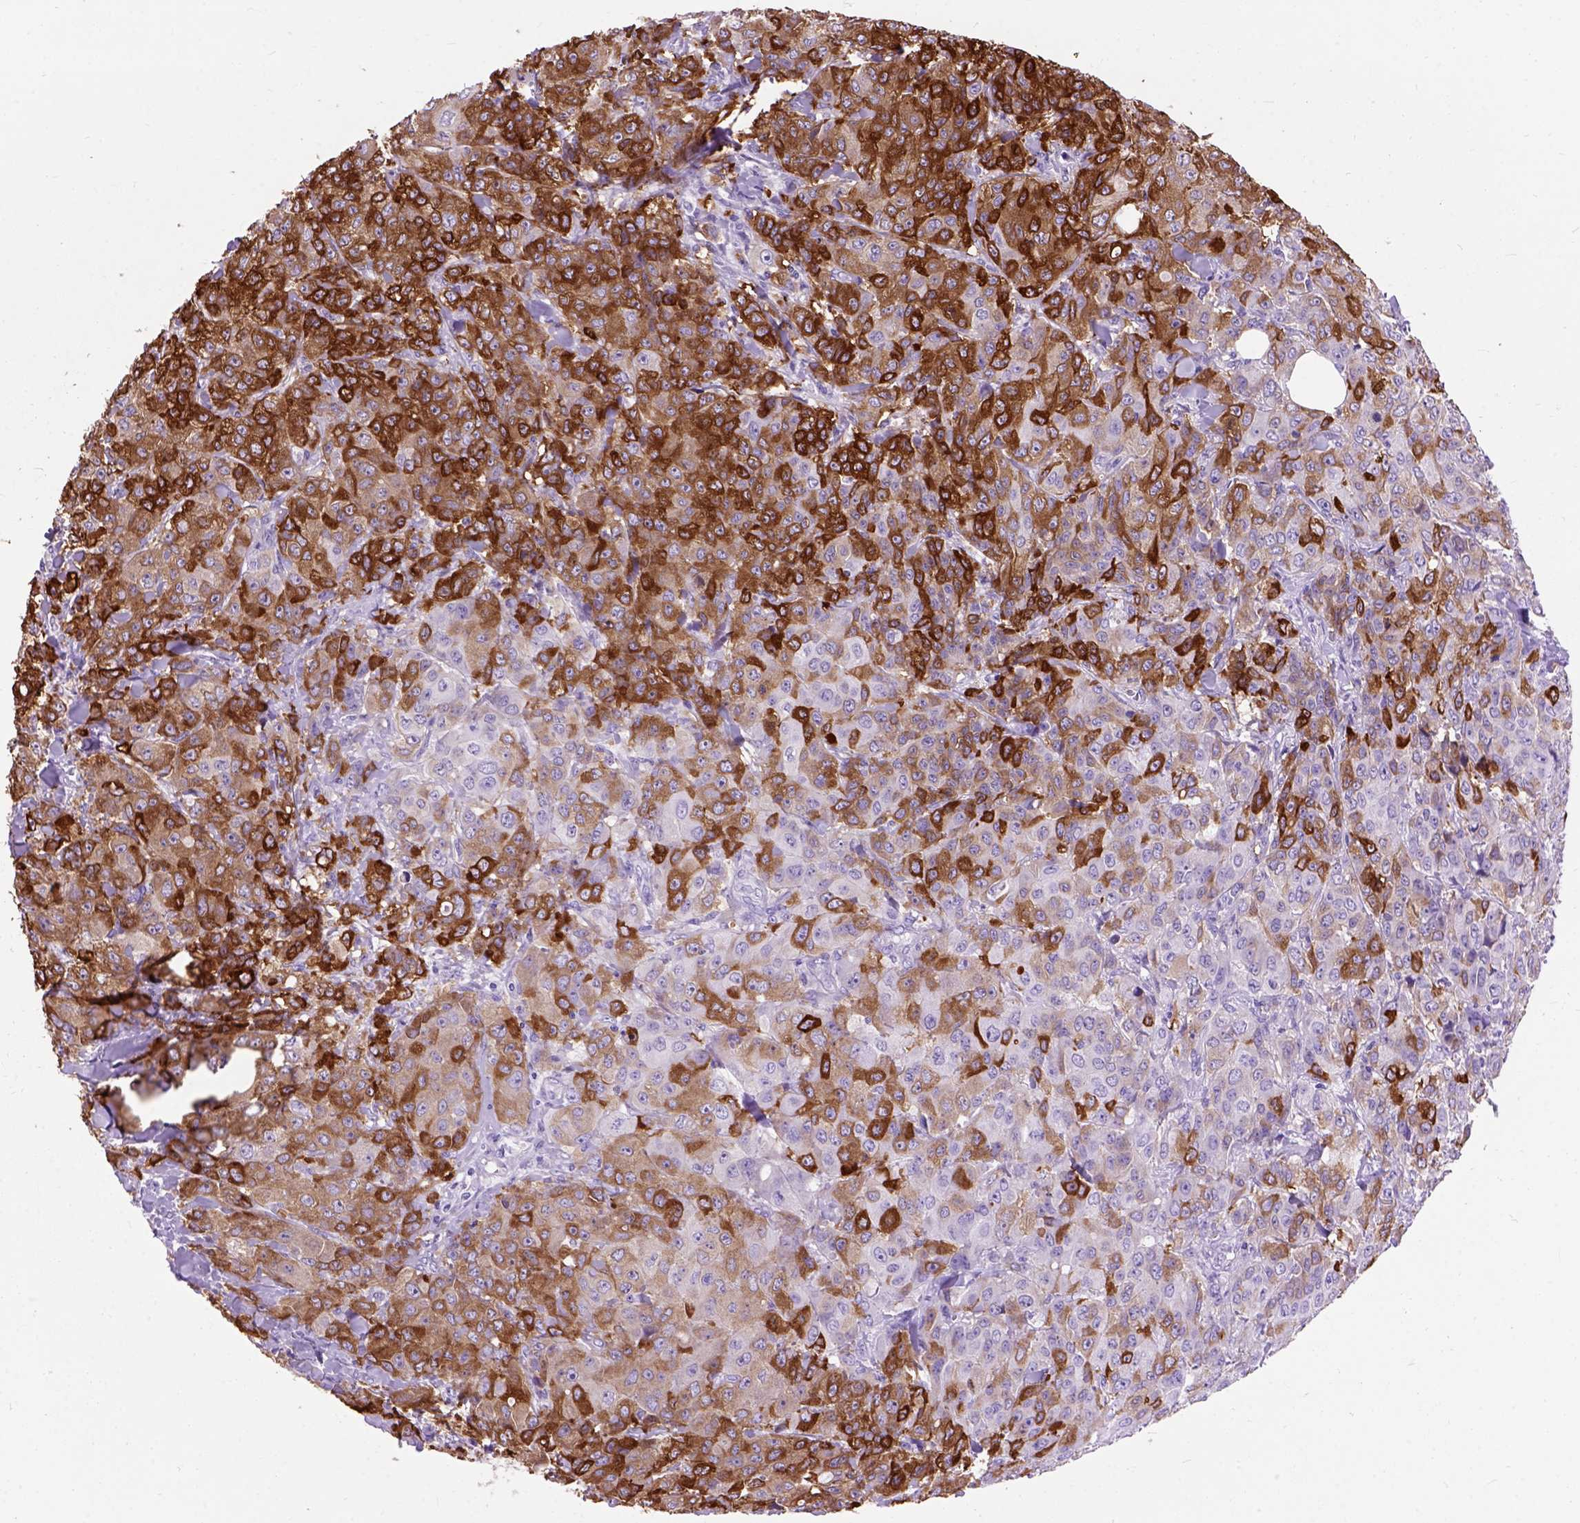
{"staining": {"intensity": "strong", "quantity": ">75%", "location": "cytoplasmic/membranous"}, "tissue": "breast cancer", "cell_type": "Tumor cells", "image_type": "cancer", "snomed": [{"axis": "morphology", "description": "Duct carcinoma"}, {"axis": "topography", "description": "Breast"}], "caption": "Strong cytoplasmic/membranous staining is identified in about >75% of tumor cells in breast invasive ductal carcinoma.", "gene": "MAPT", "patient": {"sex": "female", "age": 43}}